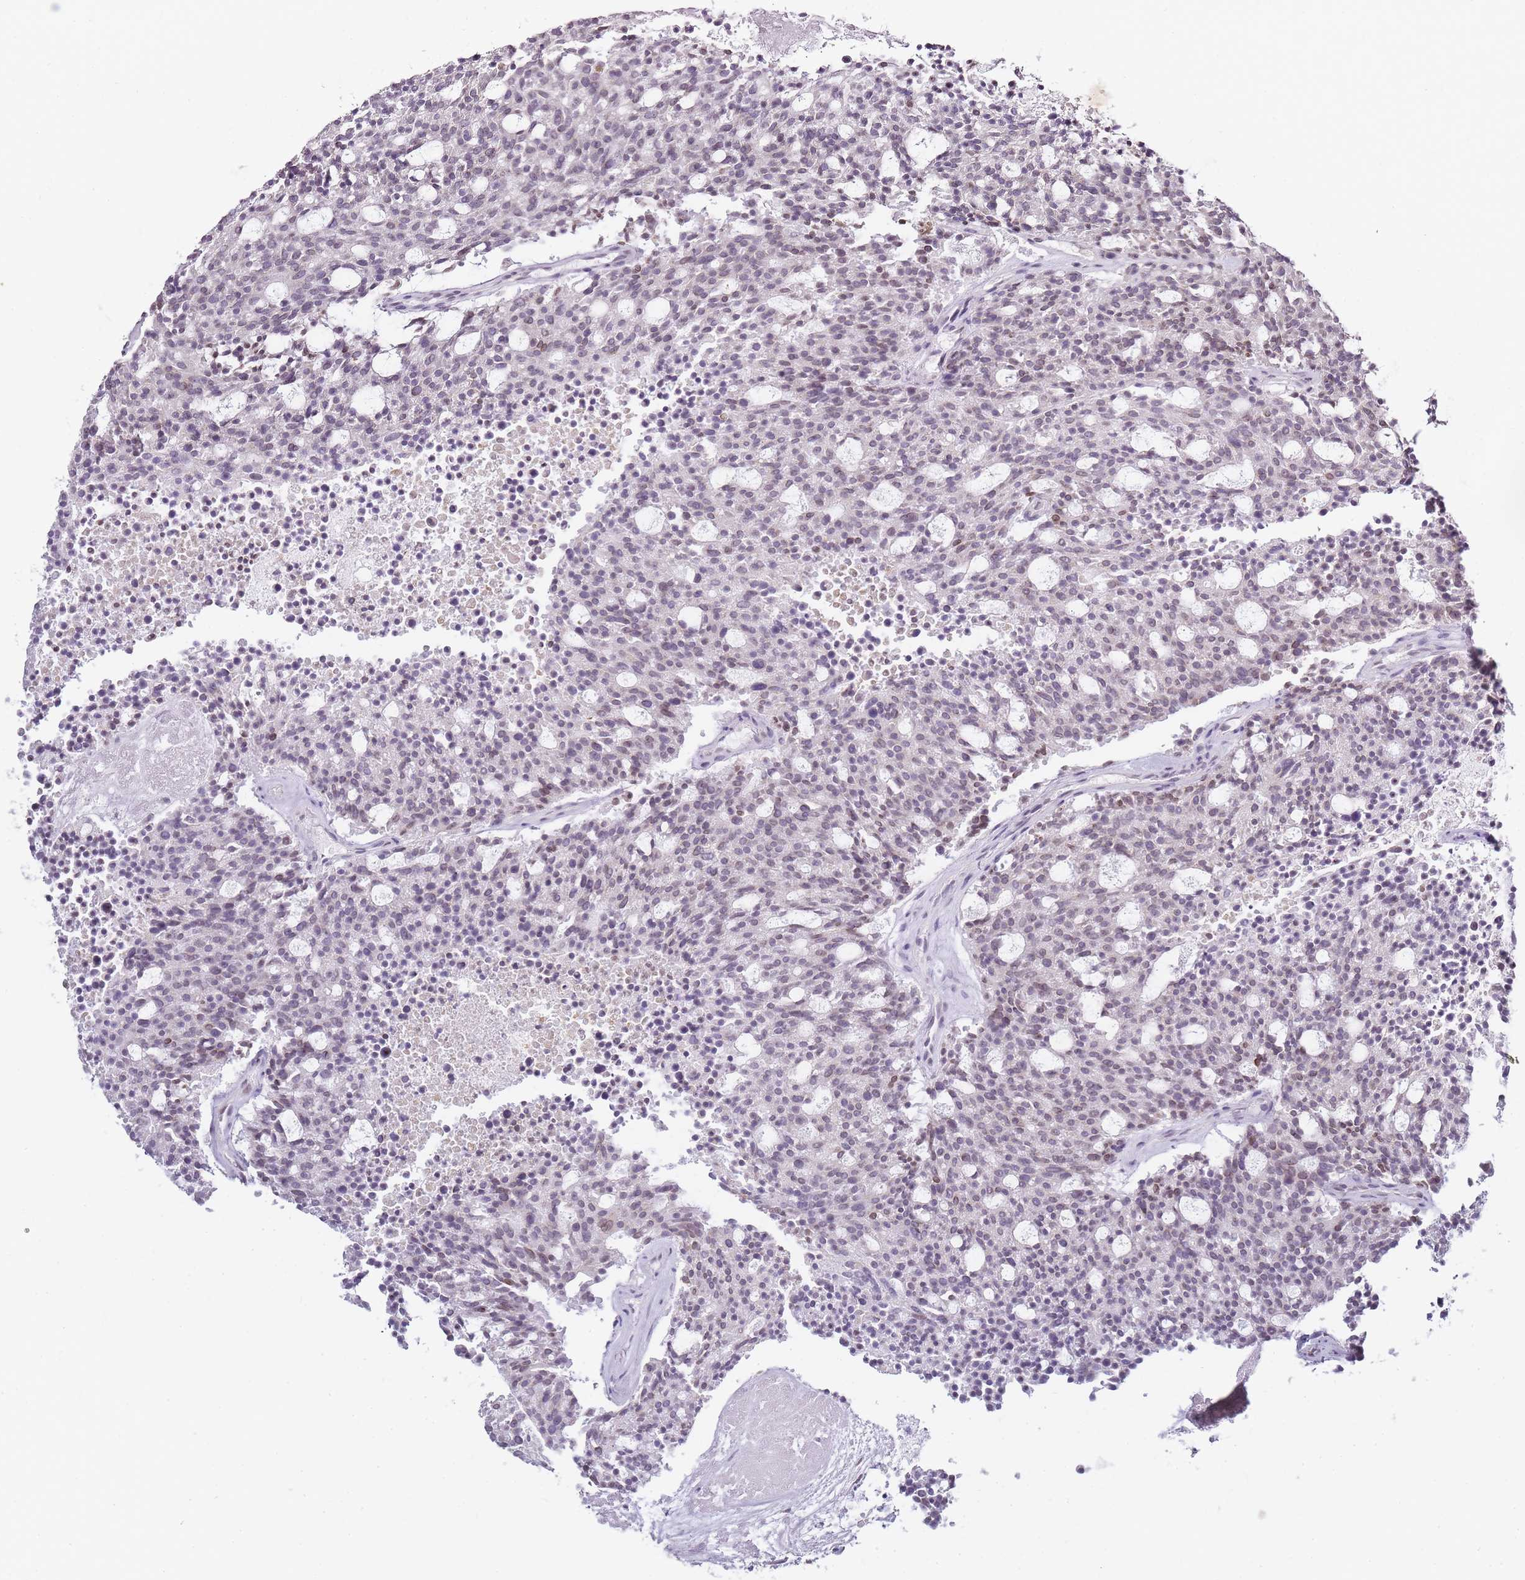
{"staining": {"intensity": "weak", "quantity": "25%-75%", "location": "nuclear"}, "tissue": "carcinoid", "cell_type": "Tumor cells", "image_type": "cancer", "snomed": [{"axis": "morphology", "description": "Carcinoid, malignant, NOS"}, {"axis": "topography", "description": "Pancreas"}], "caption": "A low amount of weak nuclear expression is seen in about 25%-75% of tumor cells in carcinoid (malignant) tissue.", "gene": "JAKMIP1", "patient": {"sex": "female", "age": 54}}